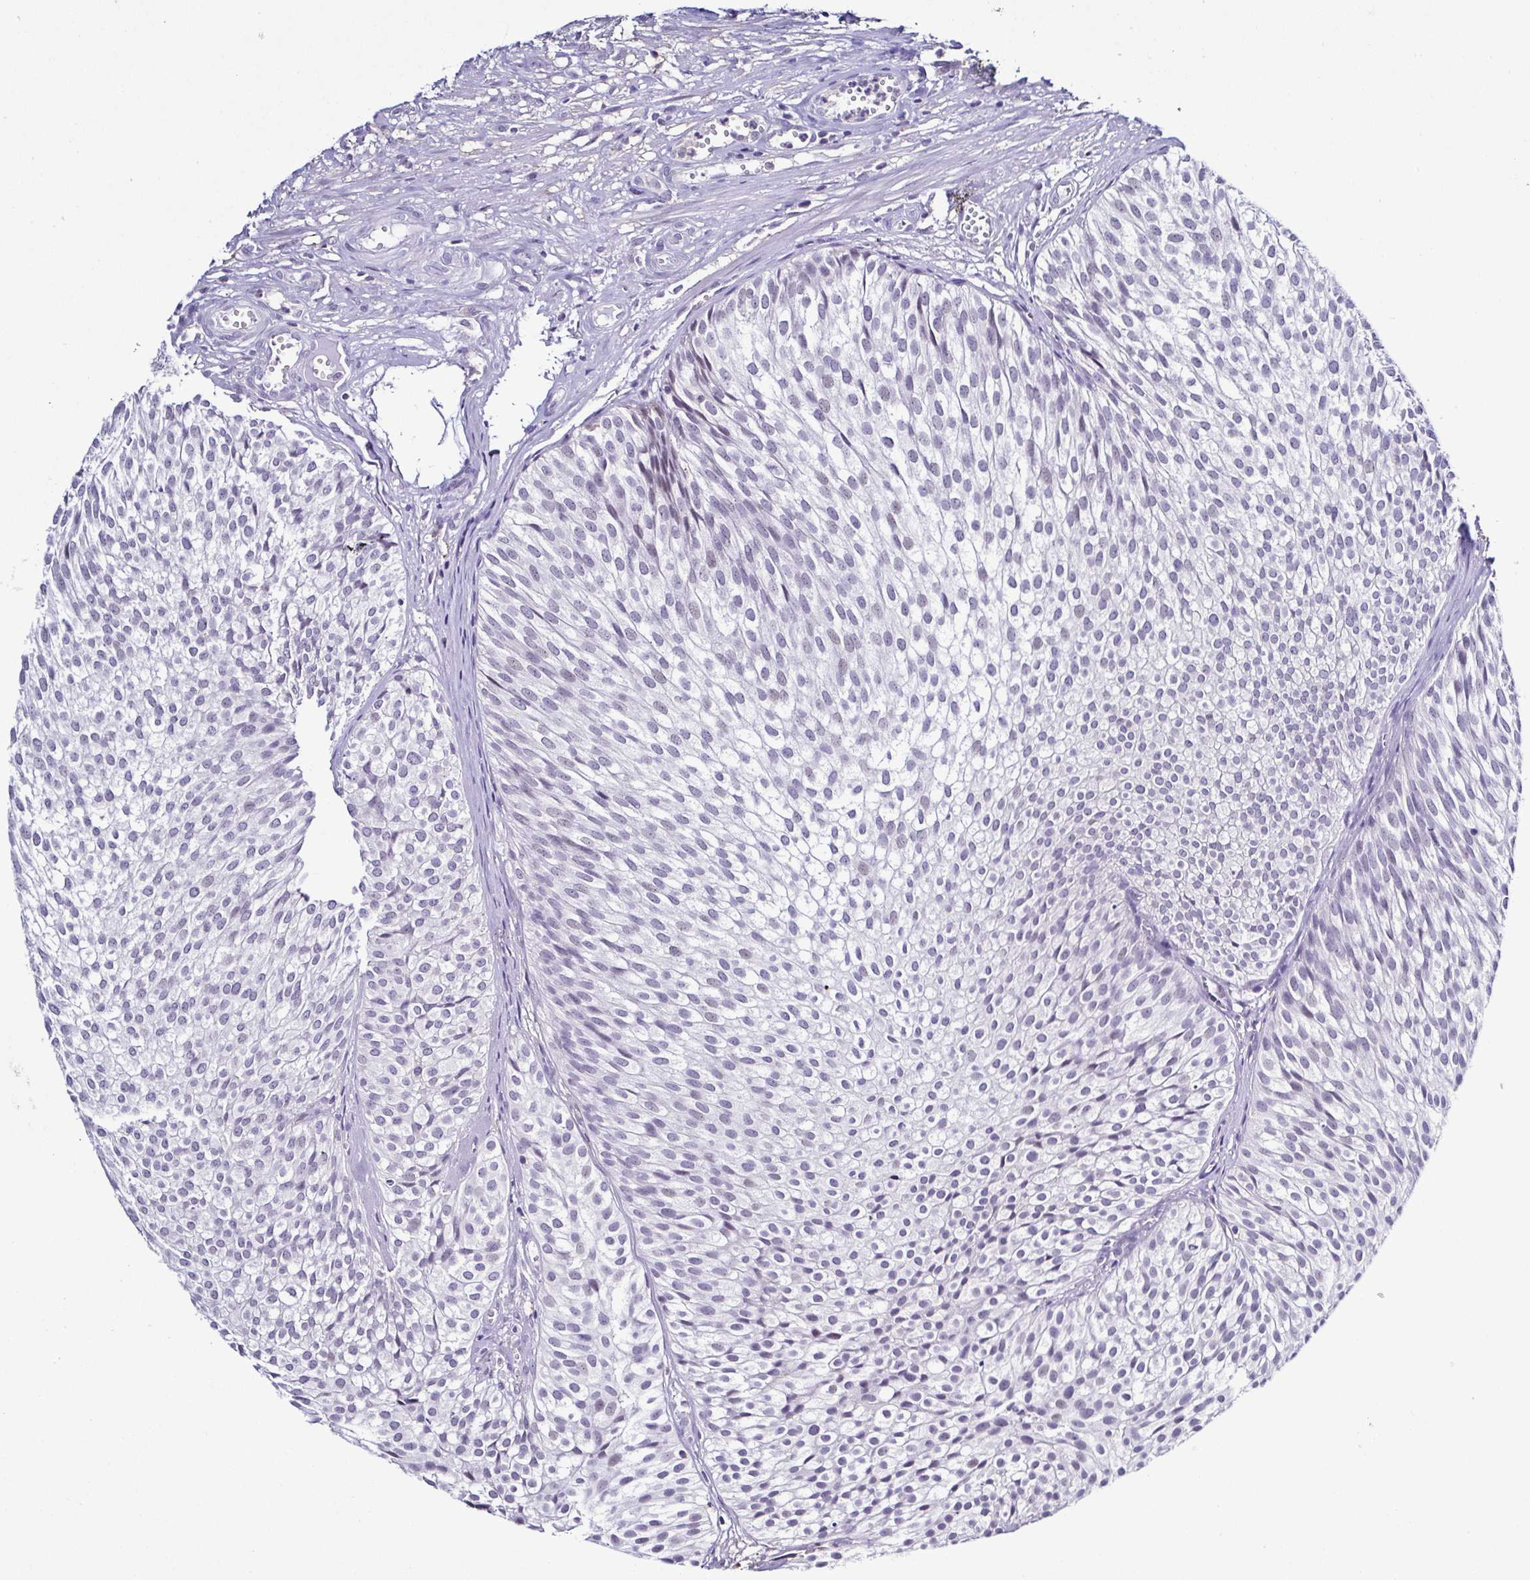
{"staining": {"intensity": "negative", "quantity": "none", "location": "none"}, "tissue": "urothelial cancer", "cell_type": "Tumor cells", "image_type": "cancer", "snomed": [{"axis": "morphology", "description": "Urothelial carcinoma, Low grade"}, {"axis": "topography", "description": "Urinary bladder"}], "caption": "This is an IHC image of human urothelial cancer. There is no positivity in tumor cells.", "gene": "TNNT2", "patient": {"sex": "male", "age": 91}}